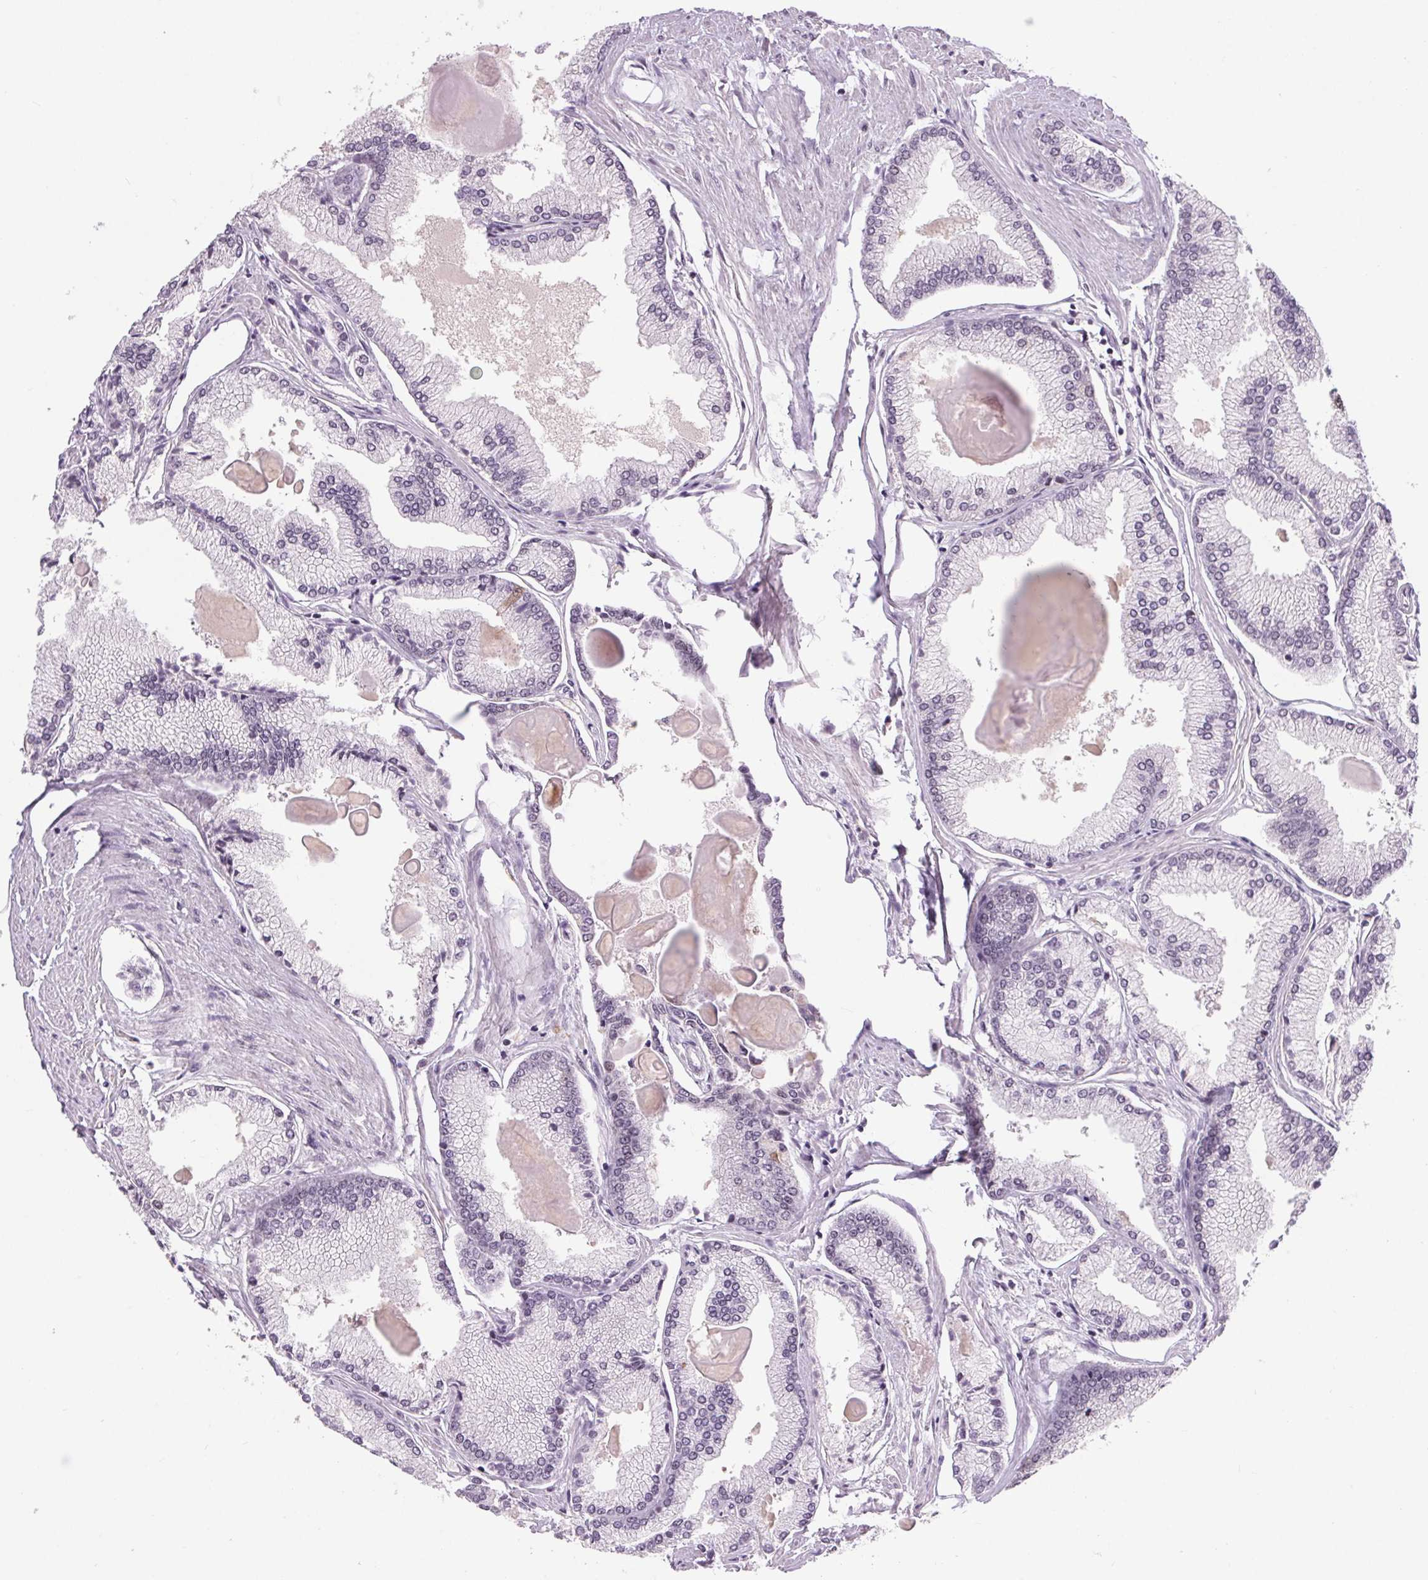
{"staining": {"intensity": "negative", "quantity": "none", "location": "none"}, "tissue": "prostate cancer", "cell_type": "Tumor cells", "image_type": "cancer", "snomed": [{"axis": "morphology", "description": "Adenocarcinoma, High grade"}, {"axis": "topography", "description": "Prostate"}], "caption": "DAB (3,3'-diaminobenzidine) immunohistochemical staining of high-grade adenocarcinoma (prostate) demonstrates no significant expression in tumor cells.", "gene": "CD2BP2", "patient": {"sex": "male", "age": 68}}